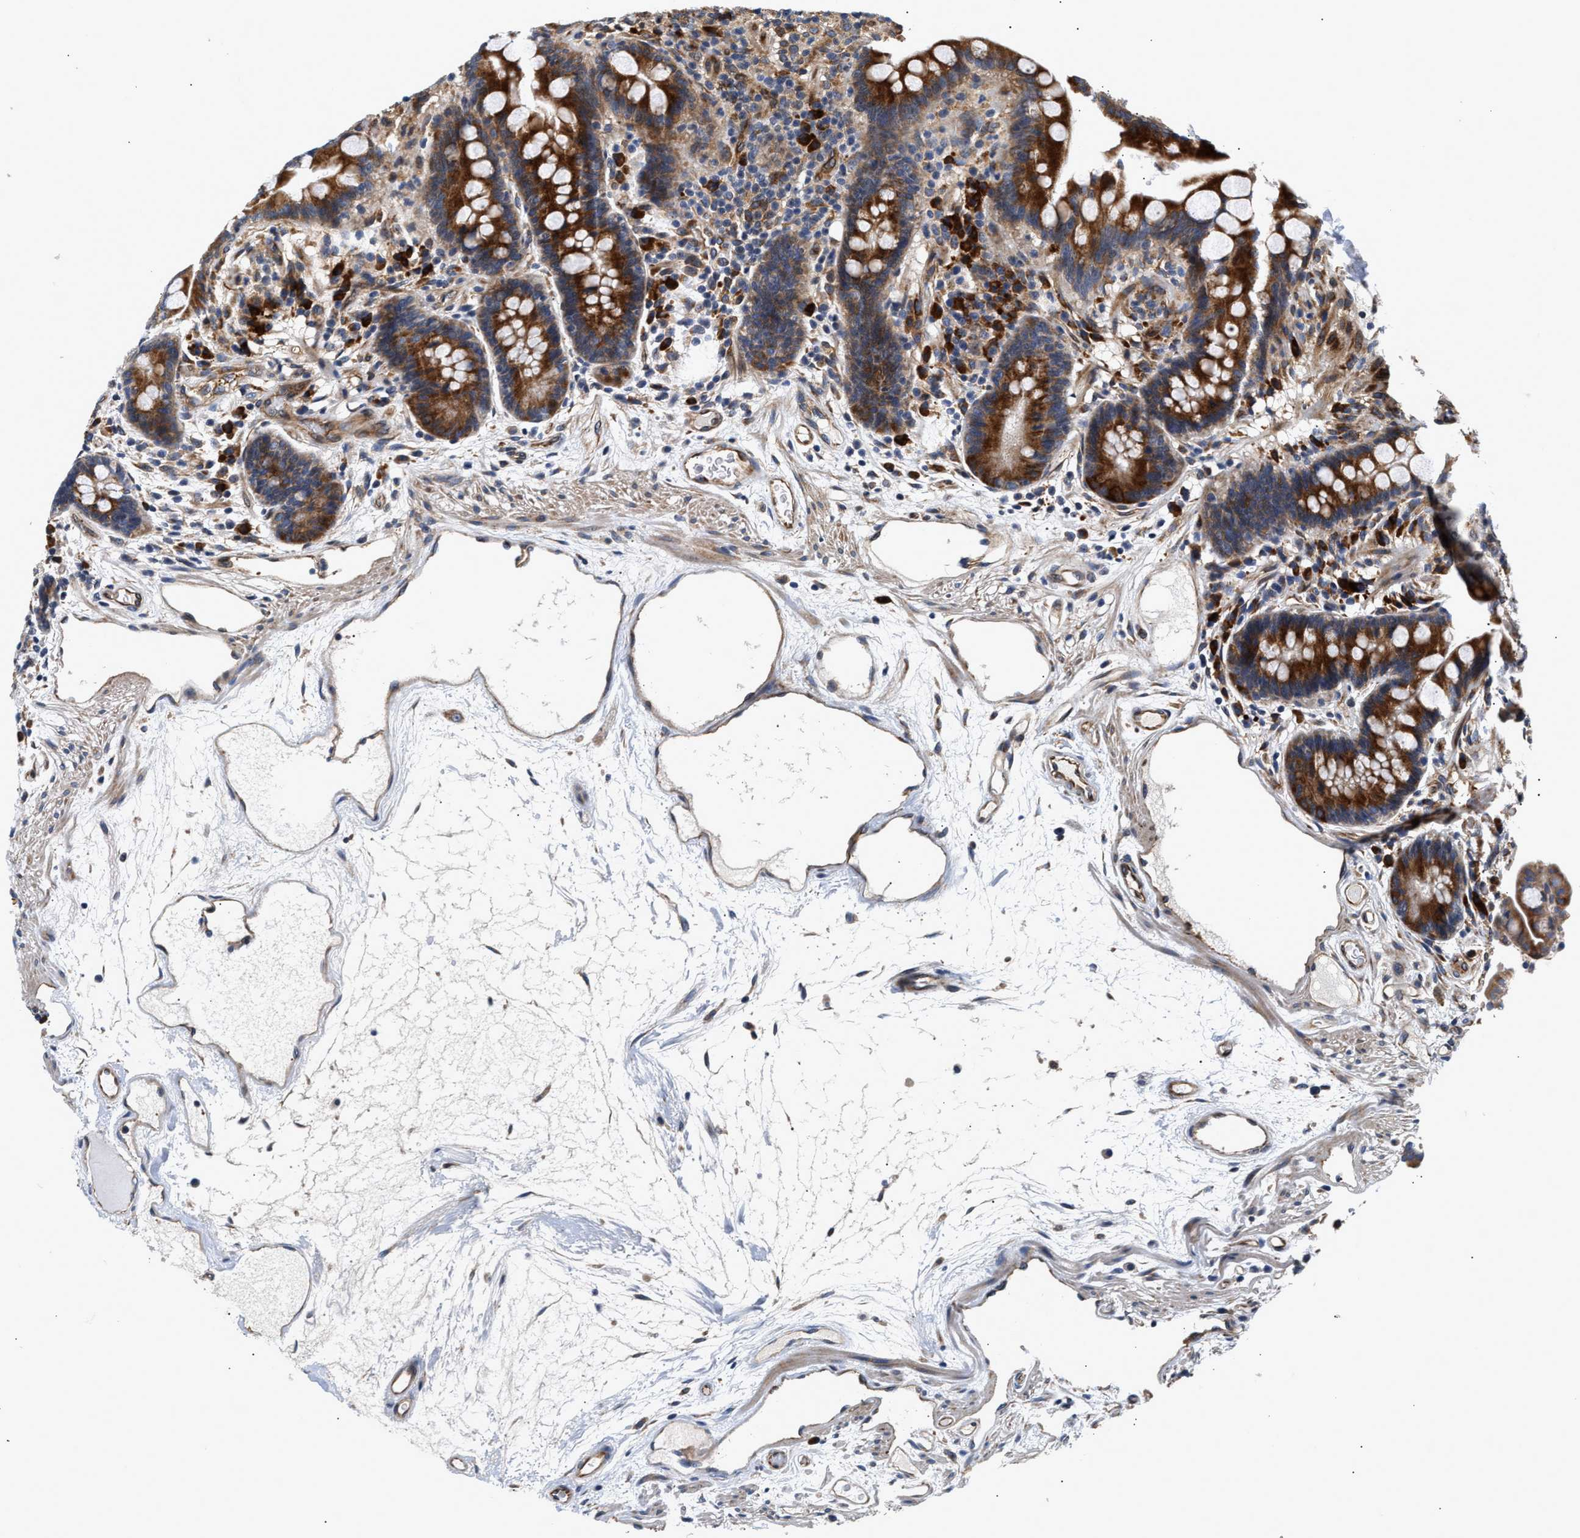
{"staining": {"intensity": "weak", "quantity": ">75%", "location": "cytoplasmic/membranous"}, "tissue": "colon", "cell_type": "Endothelial cells", "image_type": "normal", "snomed": [{"axis": "morphology", "description": "Normal tissue, NOS"}, {"axis": "topography", "description": "Colon"}], "caption": "Immunohistochemical staining of benign colon shows low levels of weak cytoplasmic/membranous staining in about >75% of endothelial cells.", "gene": "IFT74", "patient": {"sex": "male", "age": 73}}